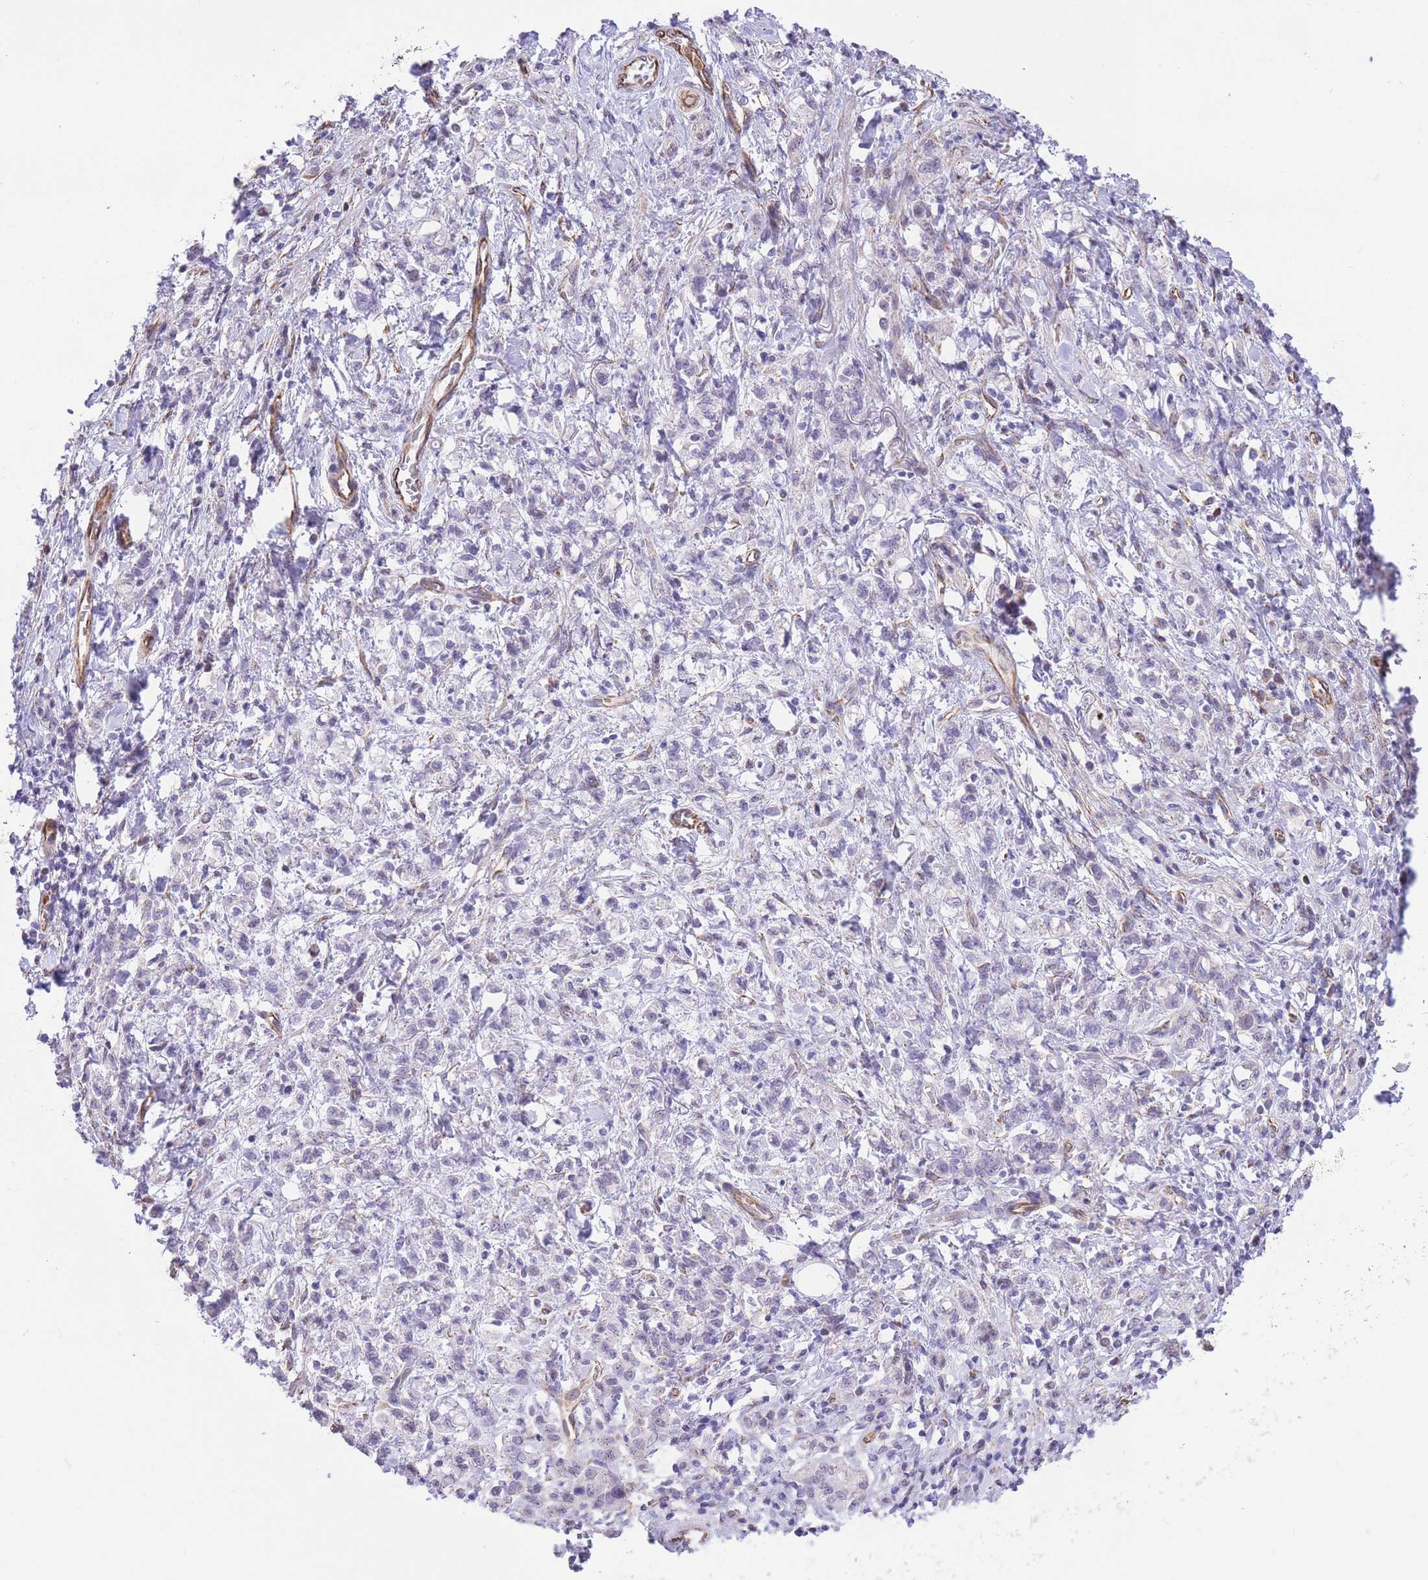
{"staining": {"intensity": "negative", "quantity": "none", "location": "none"}, "tissue": "stomach cancer", "cell_type": "Tumor cells", "image_type": "cancer", "snomed": [{"axis": "morphology", "description": "Adenocarcinoma, NOS"}, {"axis": "topography", "description": "Stomach"}], "caption": "Tumor cells show no significant protein staining in adenocarcinoma (stomach). Brightfield microscopy of IHC stained with DAB (brown) and hematoxylin (blue), captured at high magnification.", "gene": "PSG8", "patient": {"sex": "male", "age": 77}}